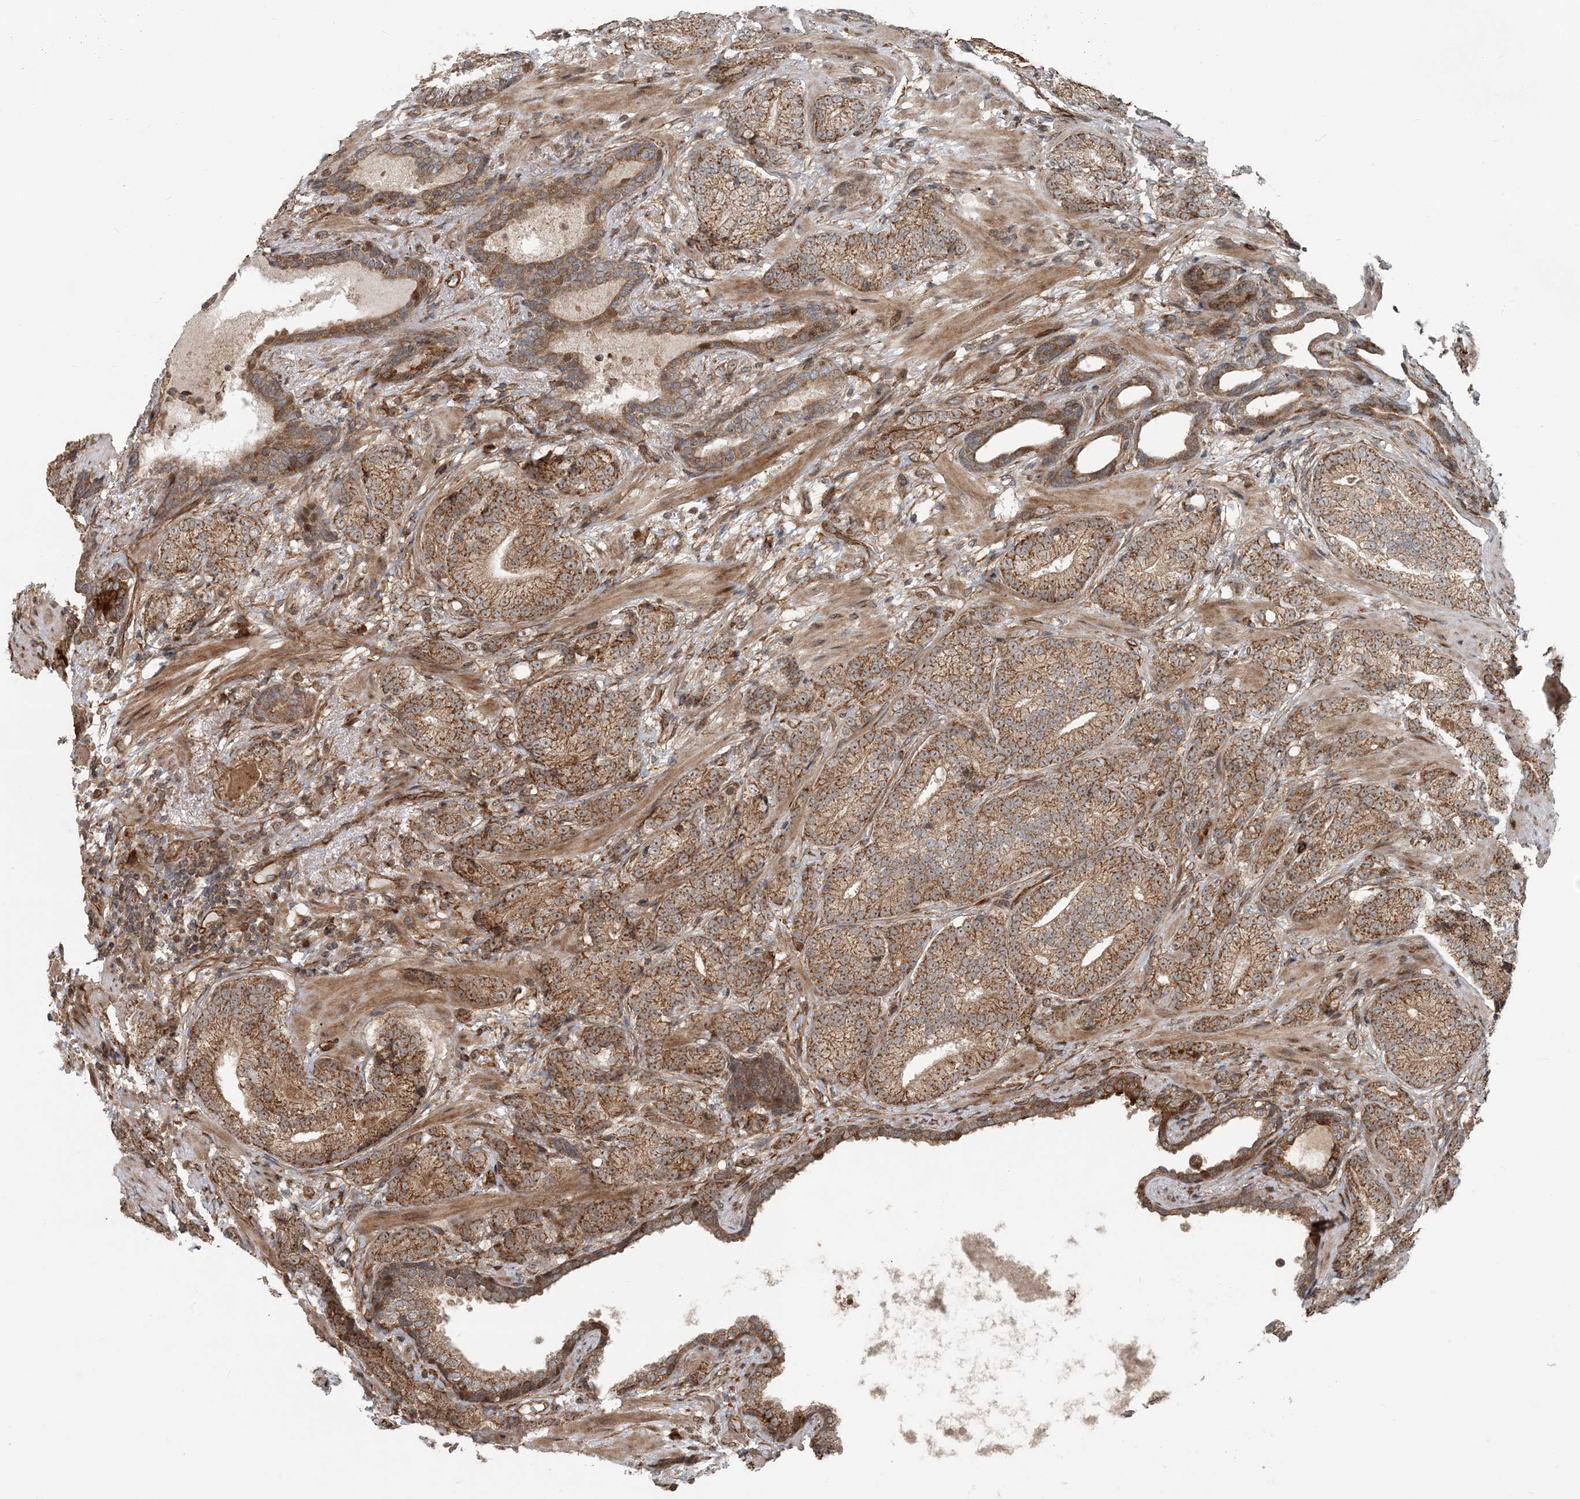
{"staining": {"intensity": "moderate", "quantity": ">75%", "location": "cytoplasmic/membranous"}, "tissue": "prostate cancer", "cell_type": "Tumor cells", "image_type": "cancer", "snomed": [{"axis": "morphology", "description": "Adenocarcinoma, High grade"}, {"axis": "topography", "description": "Prostate"}], "caption": "Immunohistochemical staining of human prostate cancer shows moderate cytoplasmic/membranous protein staining in approximately >75% of tumor cells. The protein of interest is shown in brown color, while the nuclei are stained blue.", "gene": "EDEM2", "patient": {"sex": "male", "age": 61}}